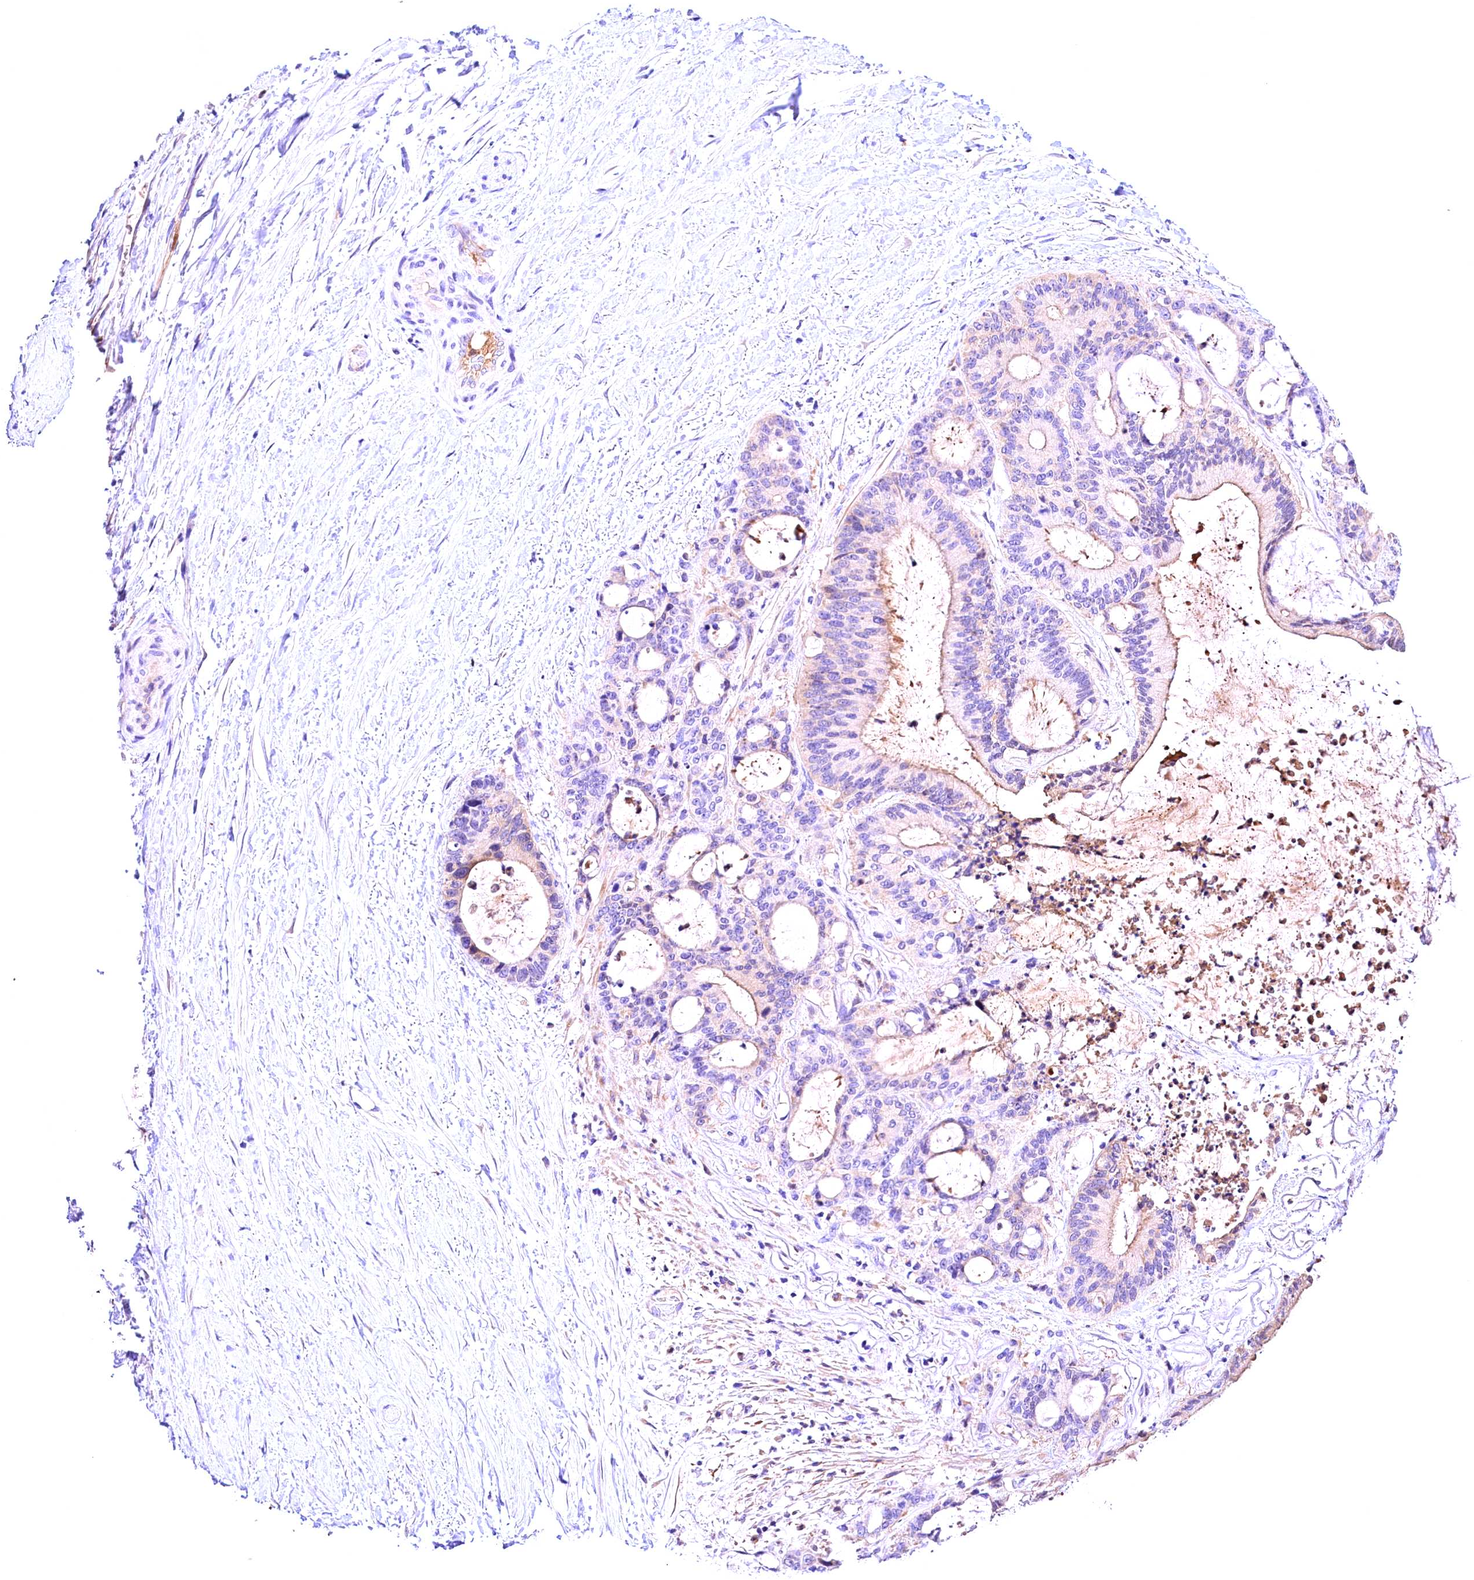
{"staining": {"intensity": "negative", "quantity": "none", "location": "none"}, "tissue": "liver cancer", "cell_type": "Tumor cells", "image_type": "cancer", "snomed": [{"axis": "morphology", "description": "Normal tissue, NOS"}, {"axis": "morphology", "description": "Cholangiocarcinoma"}, {"axis": "topography", "description": "Liver"}, {"axis": "topography", "description": "Peripheral nerve tissue"}], "caption": "This is a micrograph of immunohistochemistry (IHC) staining of cholangiocarcinoma (liver), which shows no positivity in tumor cells. The staining was performed using DAB to visualize the protein expression in brown, while the nuclei were stained in blue with hematoxylin (Magnification: 20x).", "gene": "ARMC6", "patient": {"sex": "female", "age": 73}}